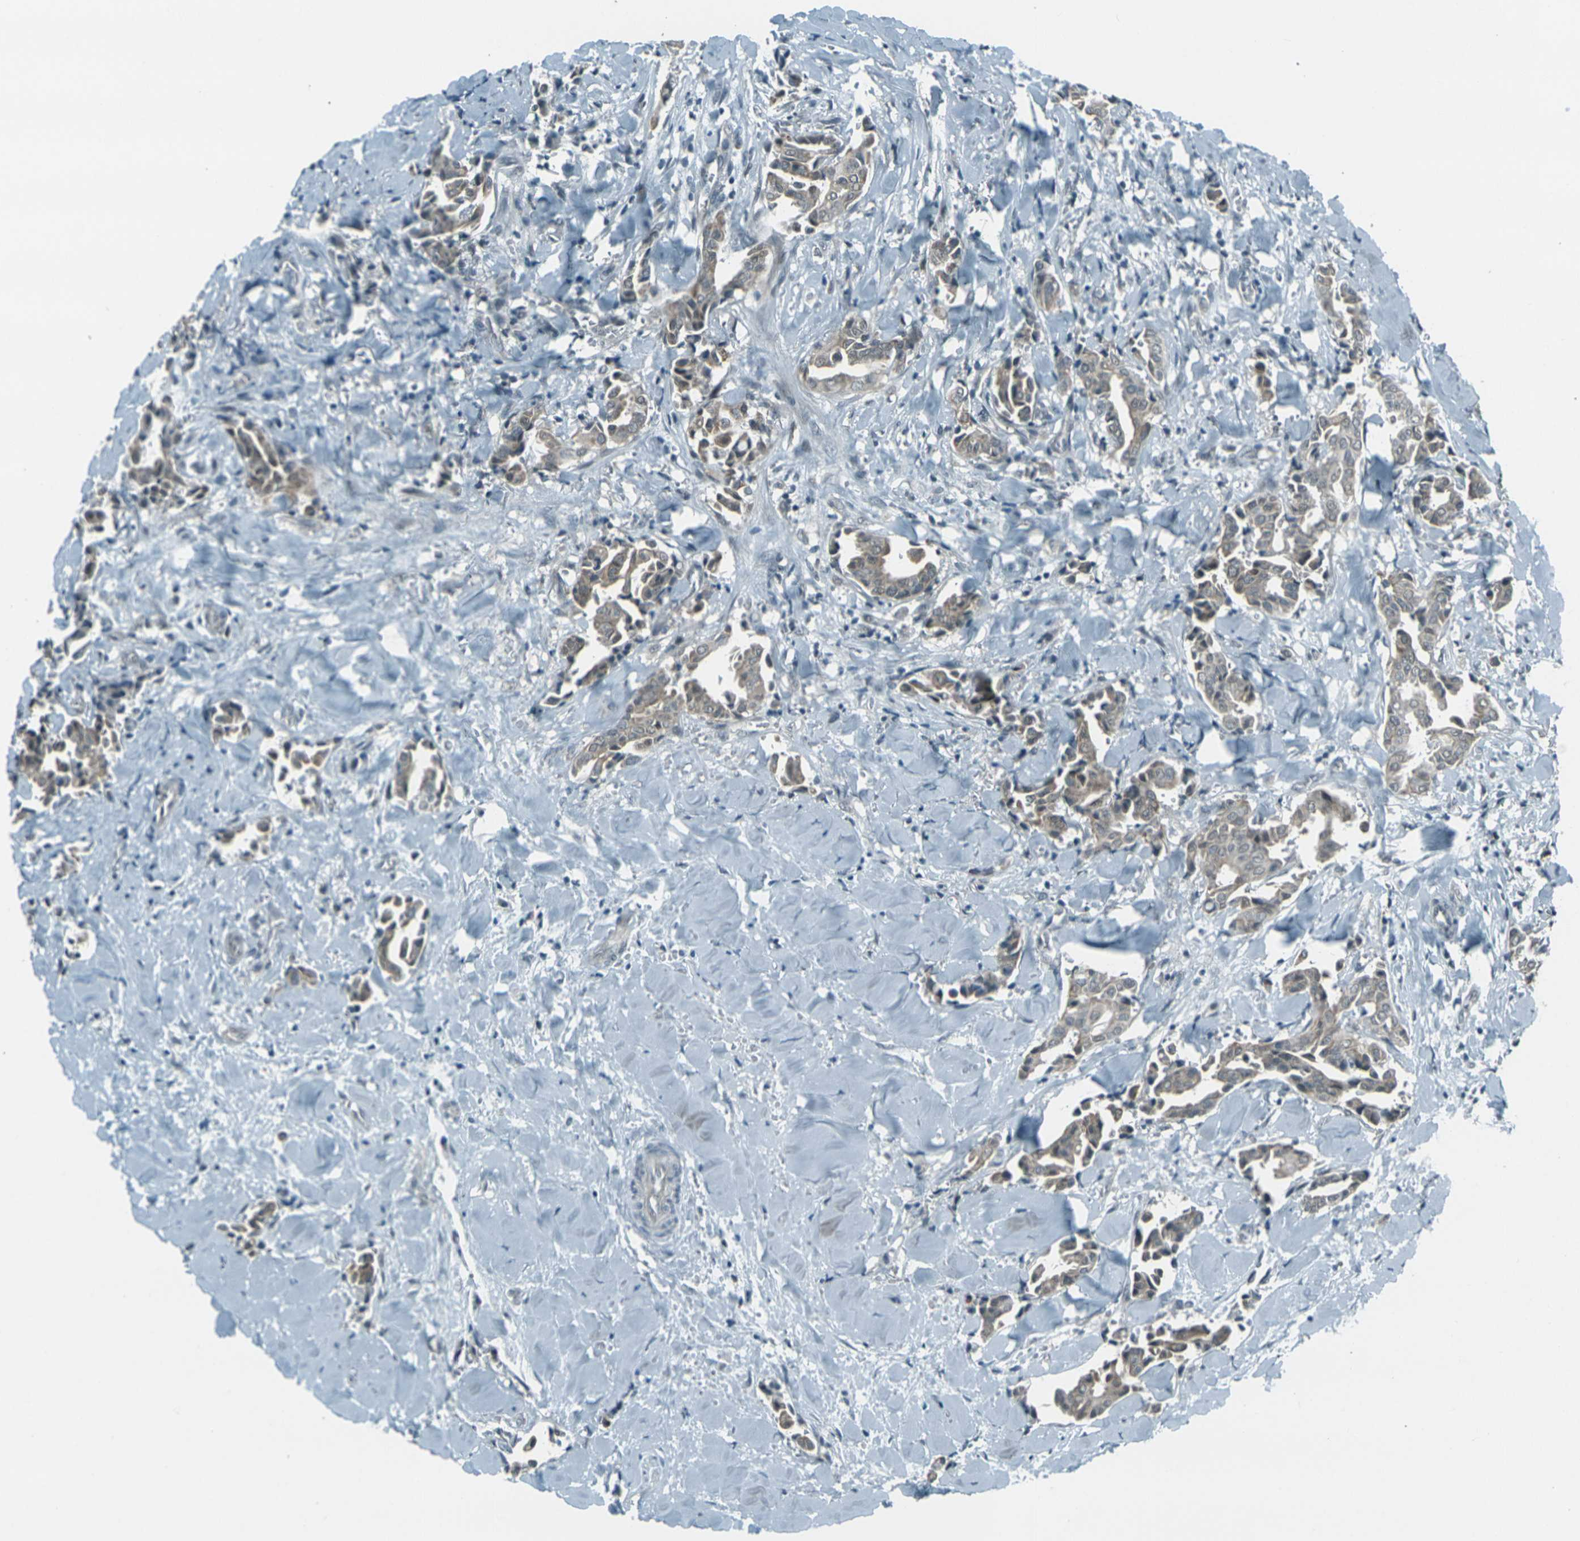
{"staining": {"intensity": "weak", "quantity": ">75%", "location": "cytoplasmic/membranous"}, "tissue": "head and neck cancer", "cell_type": "Tumor cells", "image_type": "cancer", "snomed": [{"axis": "morphology", "description": "Adenocarcinoma, NOS"}, {"axis": "topography", "description": "Salivary gland"}, {"axis": "topography", "description": "Head-Neck"}], "caption": "Head and neck adenocarcinoma stained with a brown dye shows weak cytoplasmic/membranous positive positivity in approximately >75% of tumor cells.", "gene": "GPR19", "patient": {"sex": "female", "age": 59}}